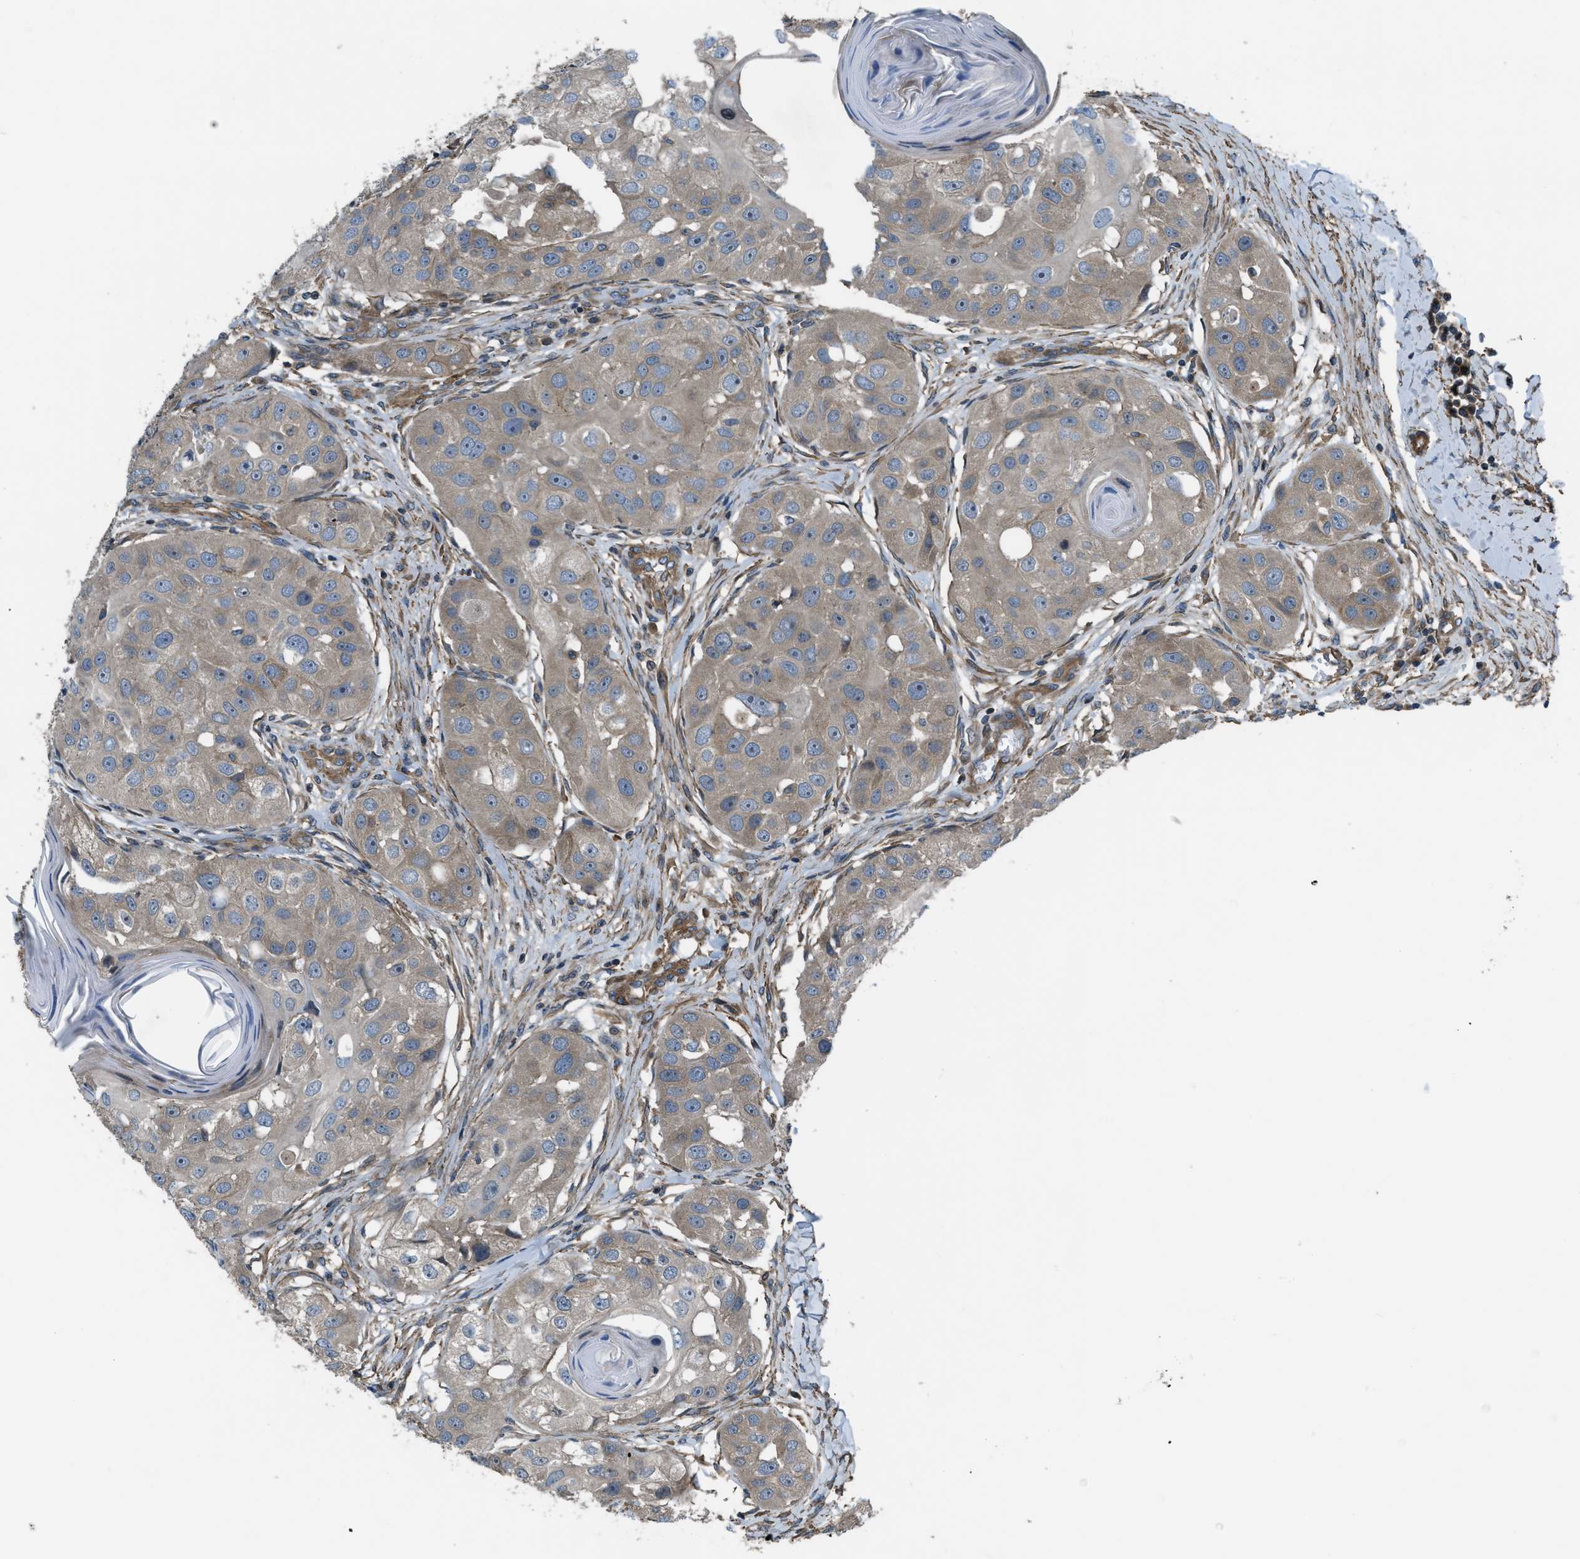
{"staining": {"intensity": "weak", "quantity": ">75%", "location": "cytoplasmic/membranous"}, "tissue": "head and neck cancer", "cell_type": "Tumor cells", "image_type": "cancer", "snomed": [{"axis": "morphology", "description": "Normal tissue, NOS"}, {"axis": "morphology", "description": "Squamous cell carcinoma, NOS"}, {"axis": "topography", "description": "Skeletal muscle"}, {"axis": "topography", "description": "Head-Neck"}], "caption": "An image showing weak cytoplasmic/membranous positivity in approximately >75% of tumor cells in squamous cell carcinoma (head and neck), as visualized by brown immunohistochemical staining.", "gene": "VEZT", "patient": {"sex": "male", "age": 51}}